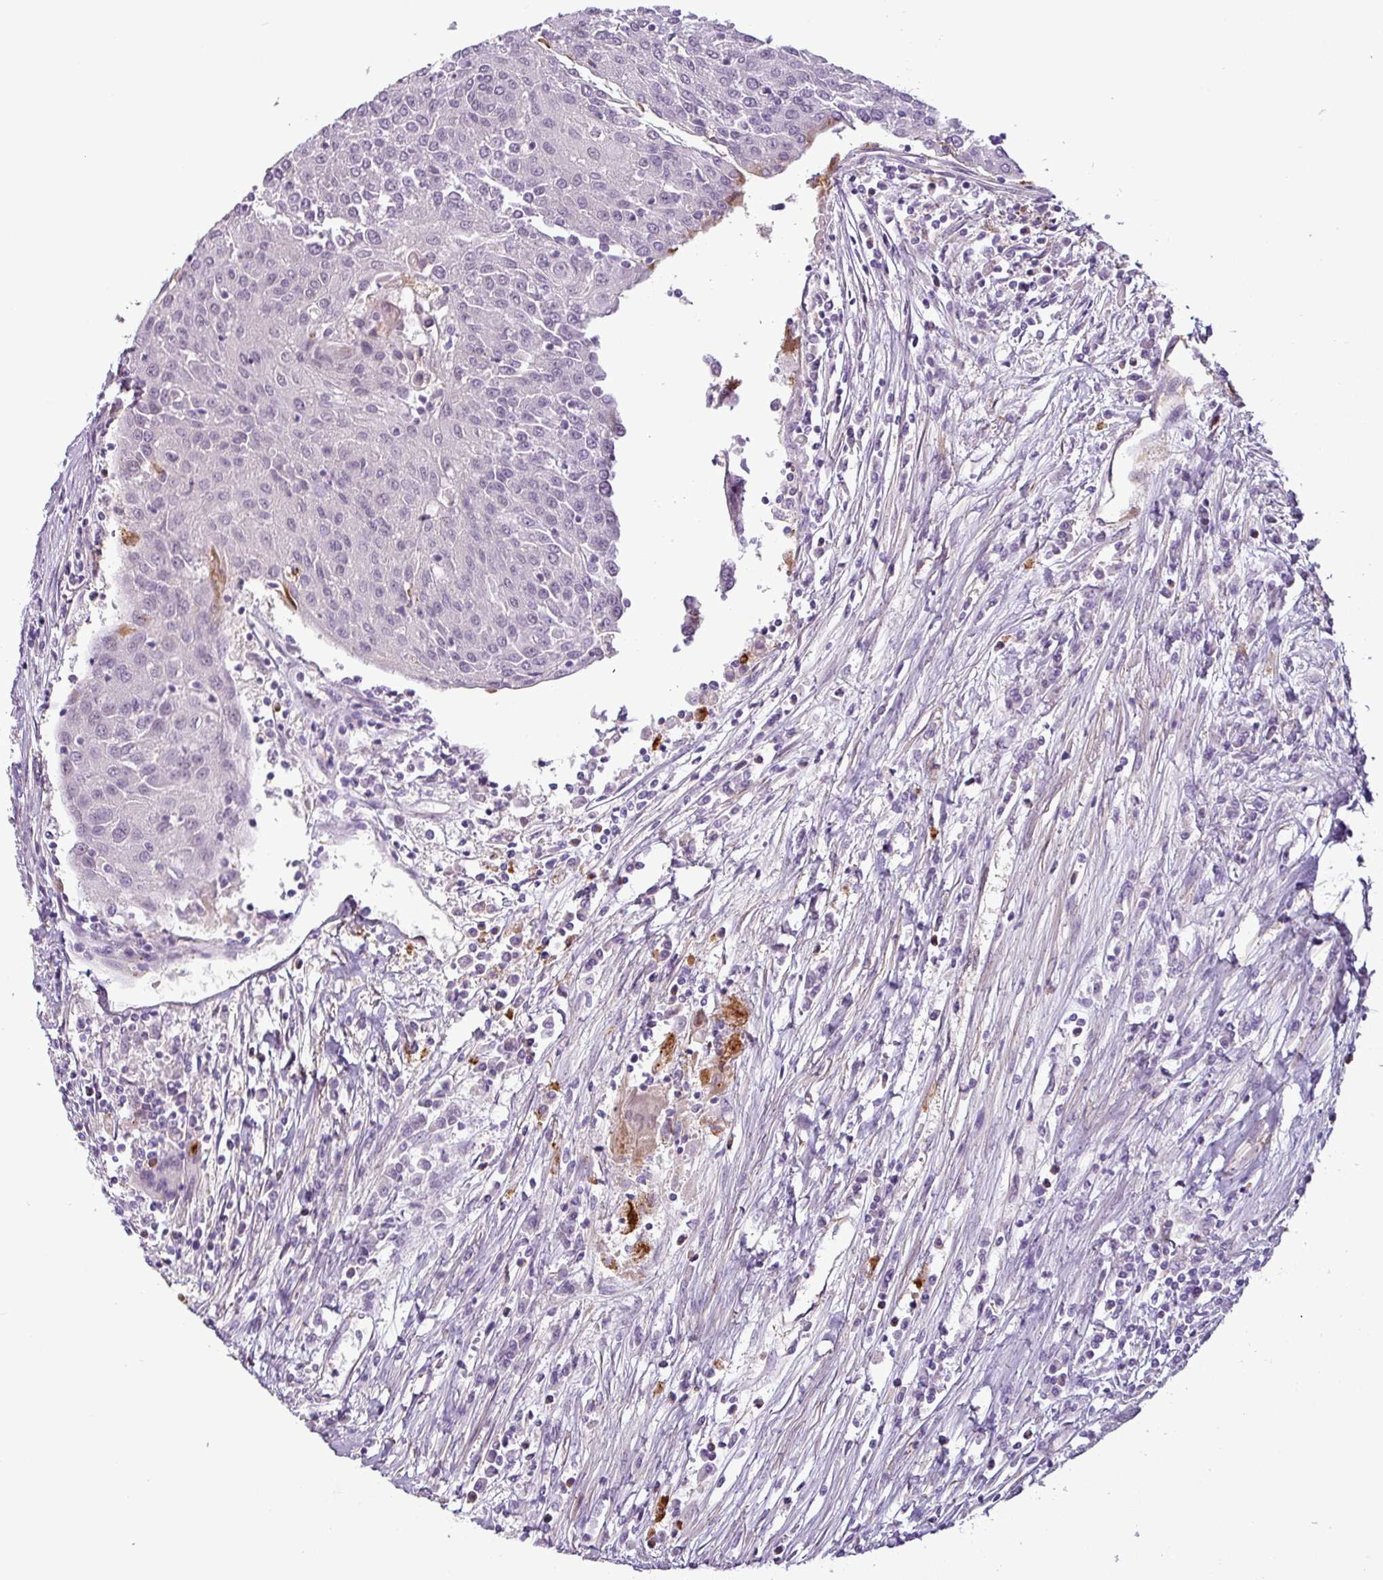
{"staining": {"intensity": "negative", "quantity": "none", "location": "none"}, "tissue": "urothelial cancer", "cell_type": "Tumor cells", "image_type": "cancer", "snomed": [{"axis": "morphology", "description": "Urothelial carcinoma, High grade"}, {"axis": "topography", "description": "Urinary bladder"}], "caption": "The immunohistochemistry (IHC) micrograph has no significant expression in tumor cells of urothelial cancer tissue.", "gene": "APOC1", "patient": {"sex": "female", "age": 85}}